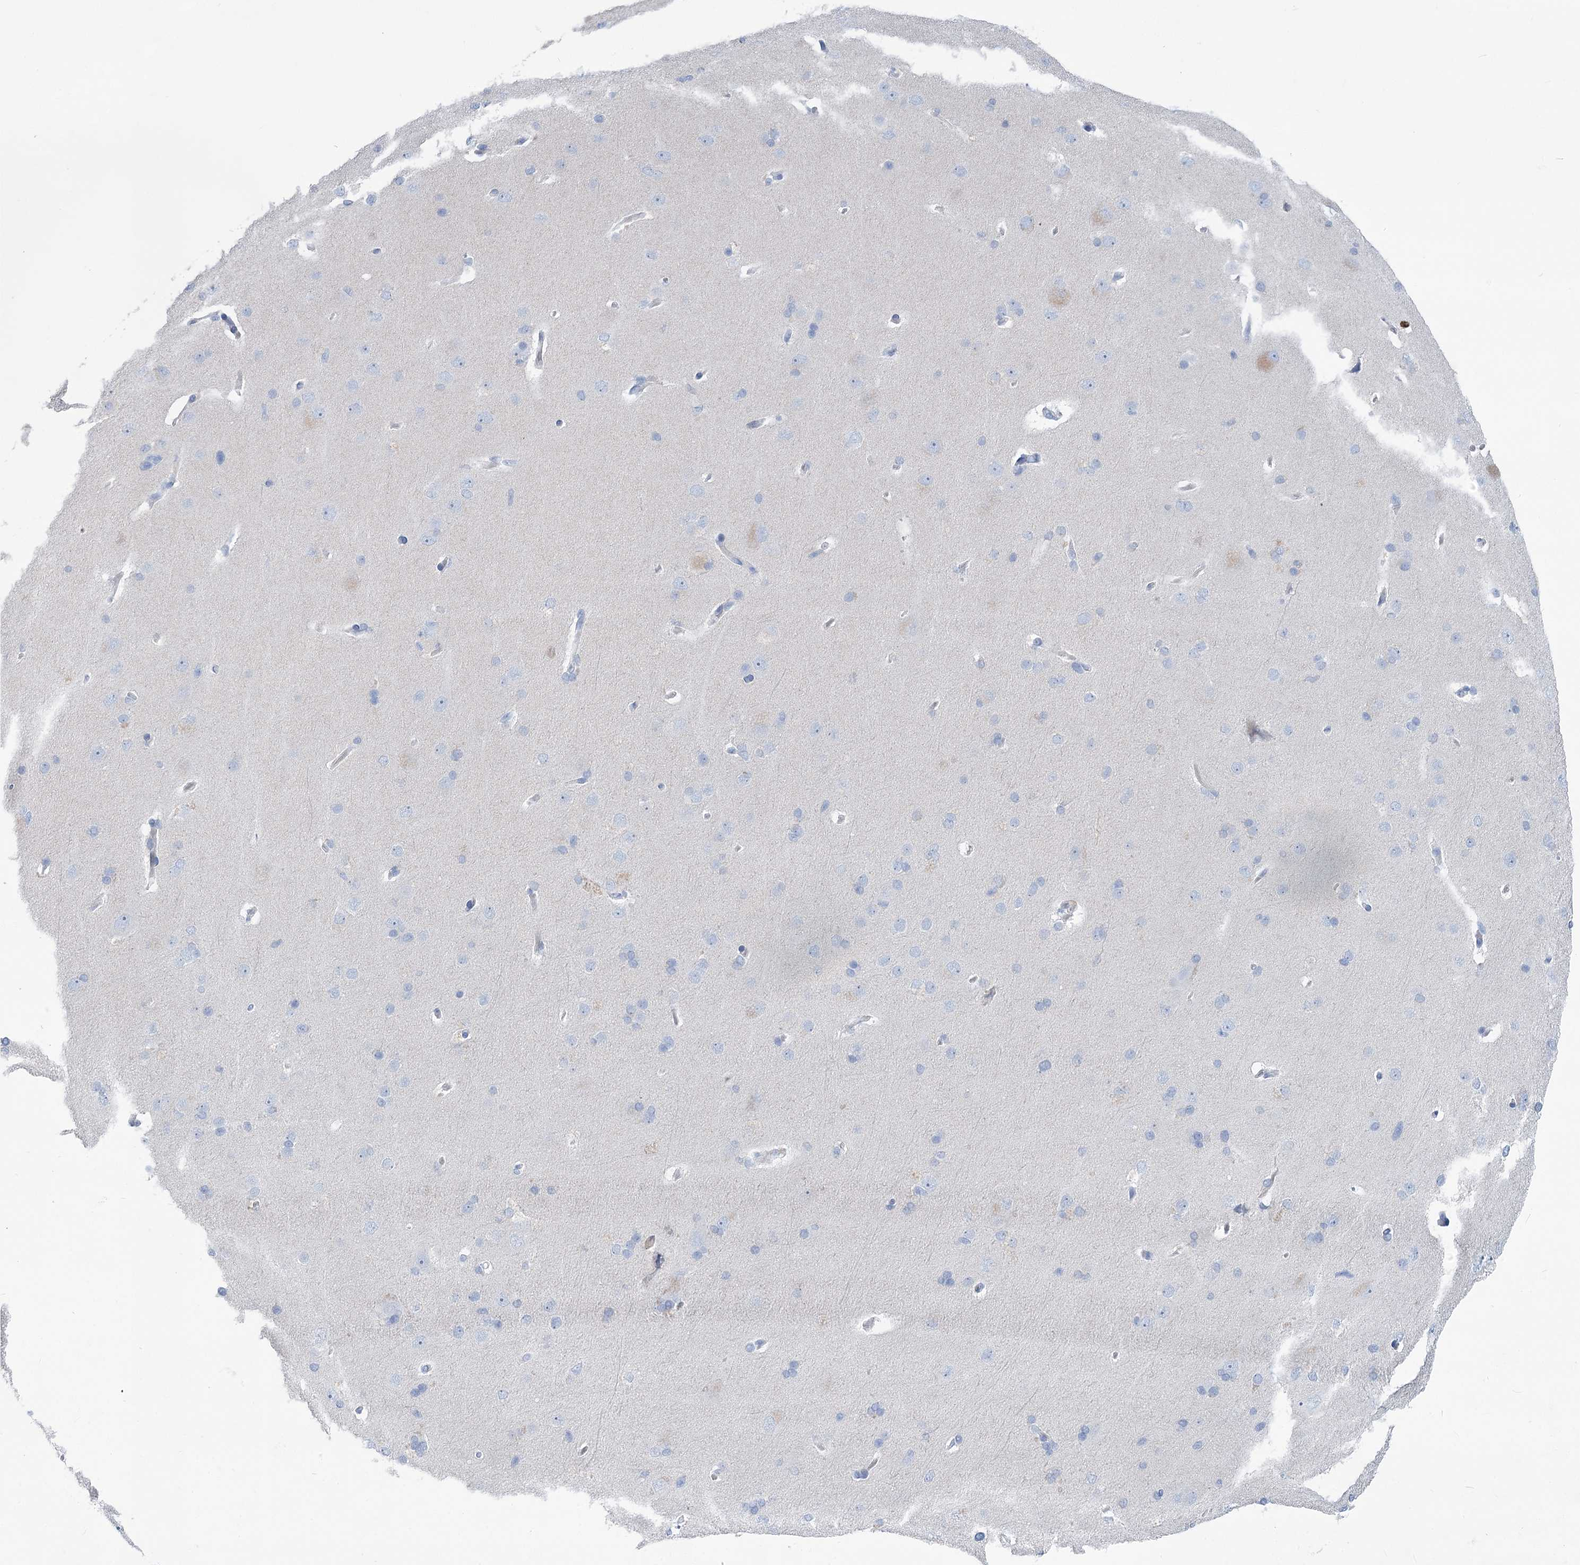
{"staining": {"intensity": "negative", "quantity": "none", "location": "none"}, "tissue": "cerebral cortex", "cell_type": "Endothelial cells", "image_type": "normal", "snomed": [{"axis": "morphology", "description": "Normal tissue, NOS"}, {"axis": "topography", "description": "Cerebral cortex"}], "caption": "An image of cerebral cortex stained for a protein demonstrates no brown staining in endothelial cells.", "gene": "WDR74", "patient": {"sex": "male", "age": 62}}